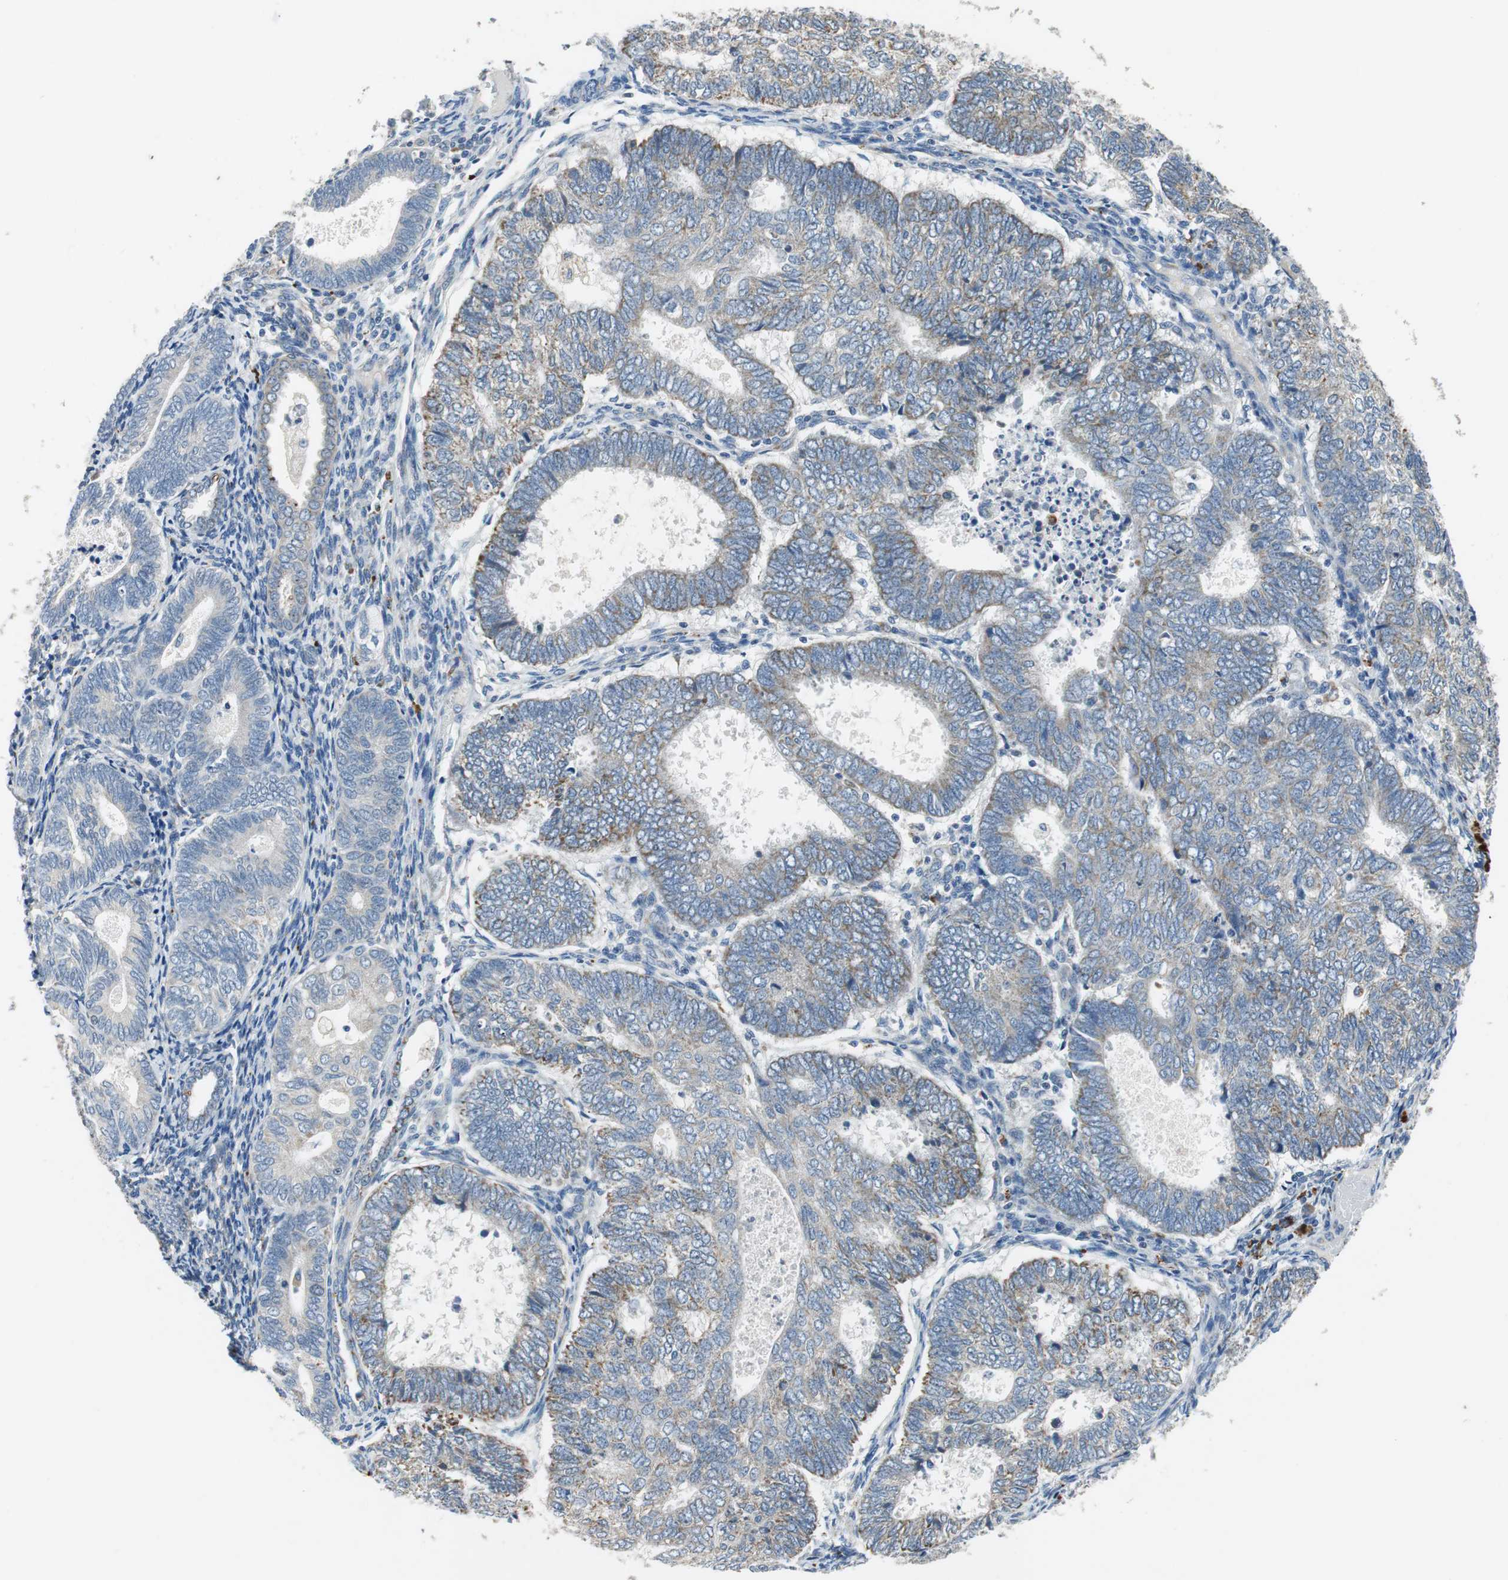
{"staining": {"intensity": "weak", "quantity": "25%-75%", "location": "cytoplasmic/membranous"}, "tissue": "endometrial cancer", "cell_type": "Tumor cells", "image_type": "cancer", "snomed": [{"axis": "morphology", "description": "Adenocarcinoma, NOS"}, {"axis": "topography", "description": "Uterus"}], "caption": "An immunohistochemistry photomicrograph of neoplastic tissue is shown. Protein staining in brown highlights weak cytoplasmic/membranous positivity in endometrial cancer (adenocarcinoma) within tumor cells.", "gene": "NLGN1", "patient": {"sex": "female", "age": 60}}